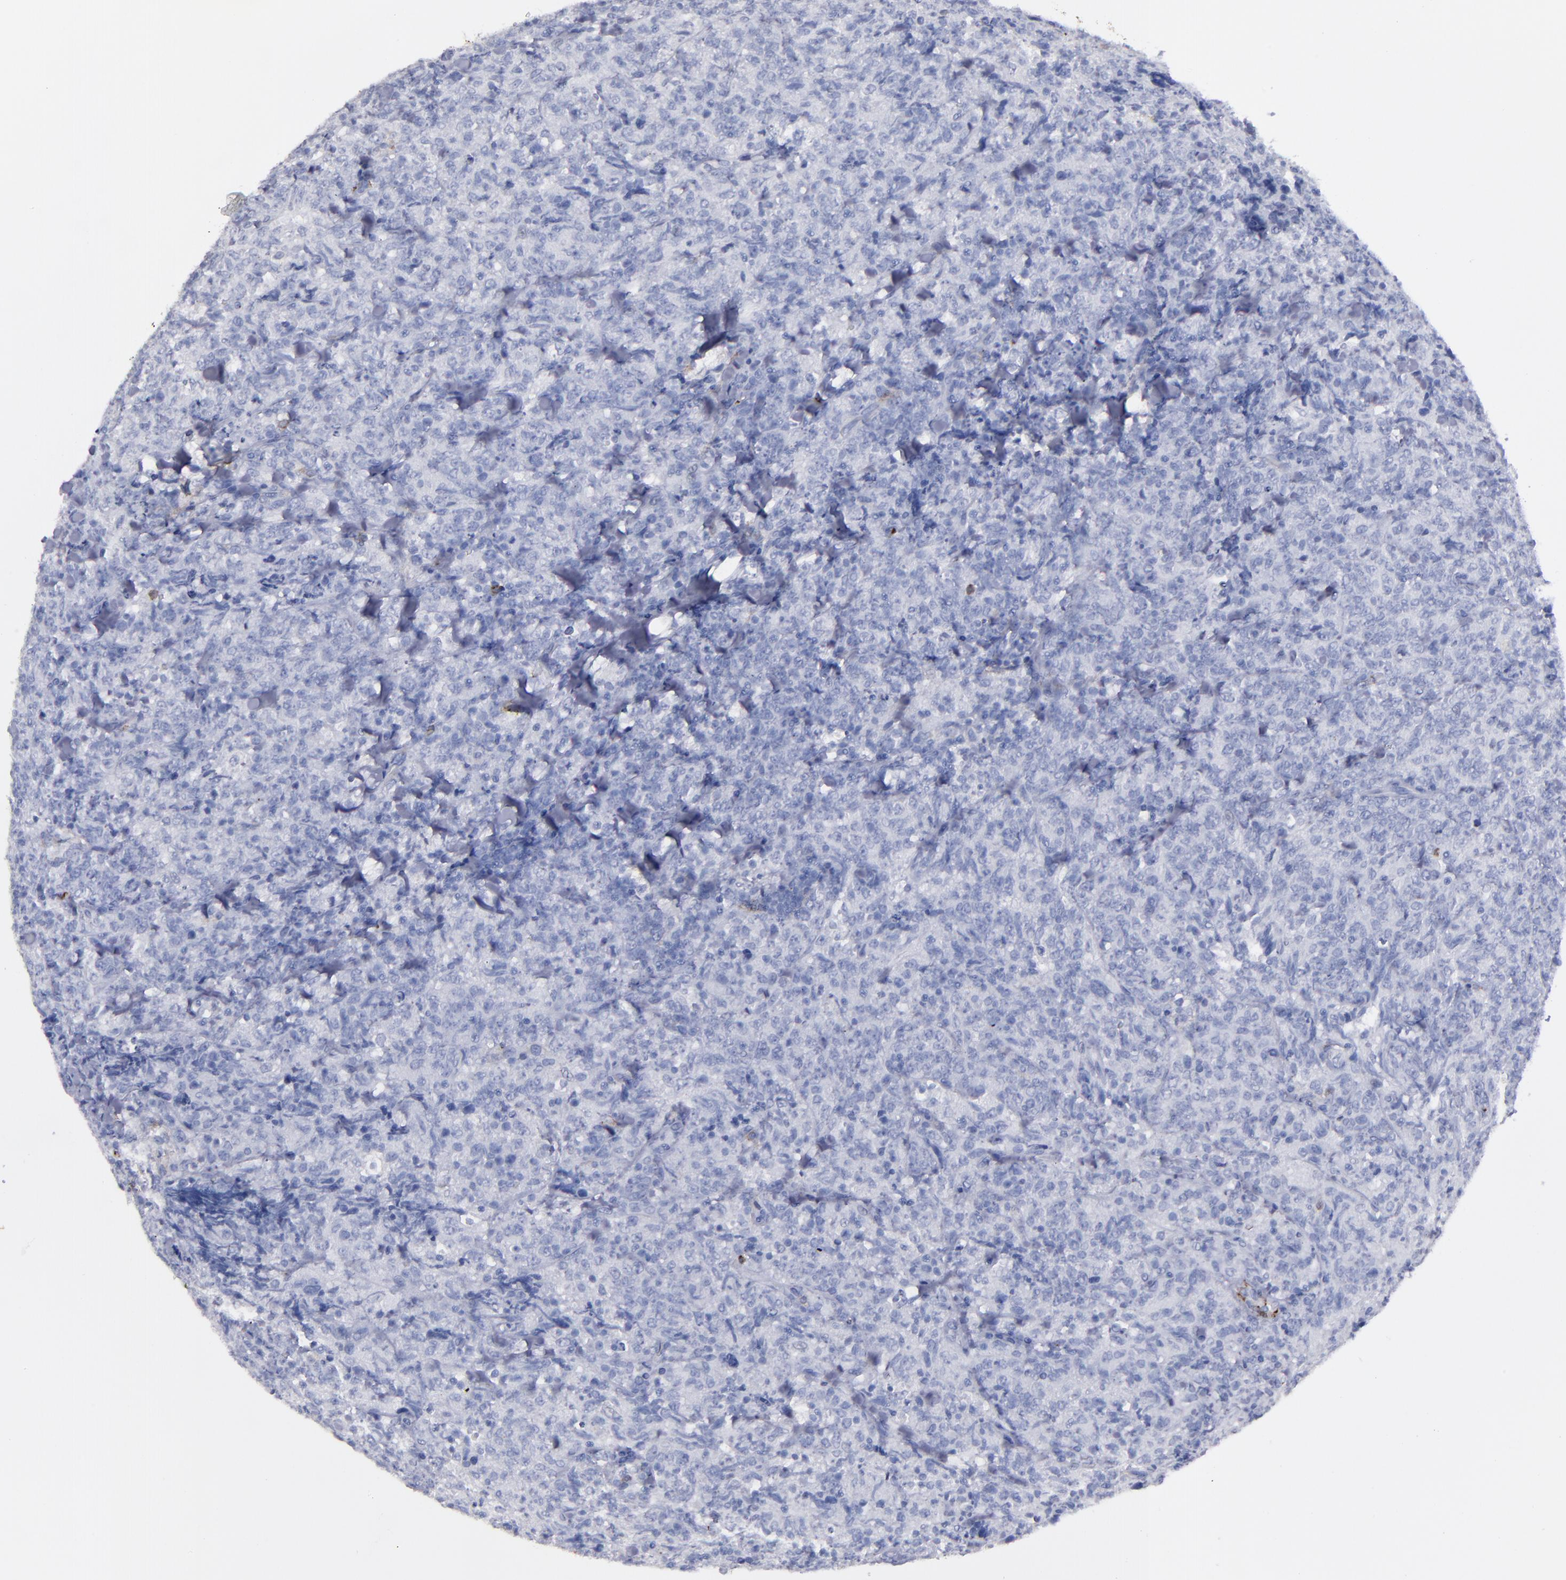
{"staining": {"intensity": "negative", "quantity": "none", "location": "none"}, "tissue": "lymphoma", "cell_type": "Tumor cells", "image_type": "cancer", "snomed": [{"axis": "morphology", "description": "Malignant lymphoma, non-Hodgkin's type, High grade"}, {"axis": "topography", "description": "Tonsil"}], "caption": "Immunohistochemistry (IHC) of human lymphoma shows no expression in tumor cells.", "gene": "CD36", "patient": {"sex": "female", "age": 36}}